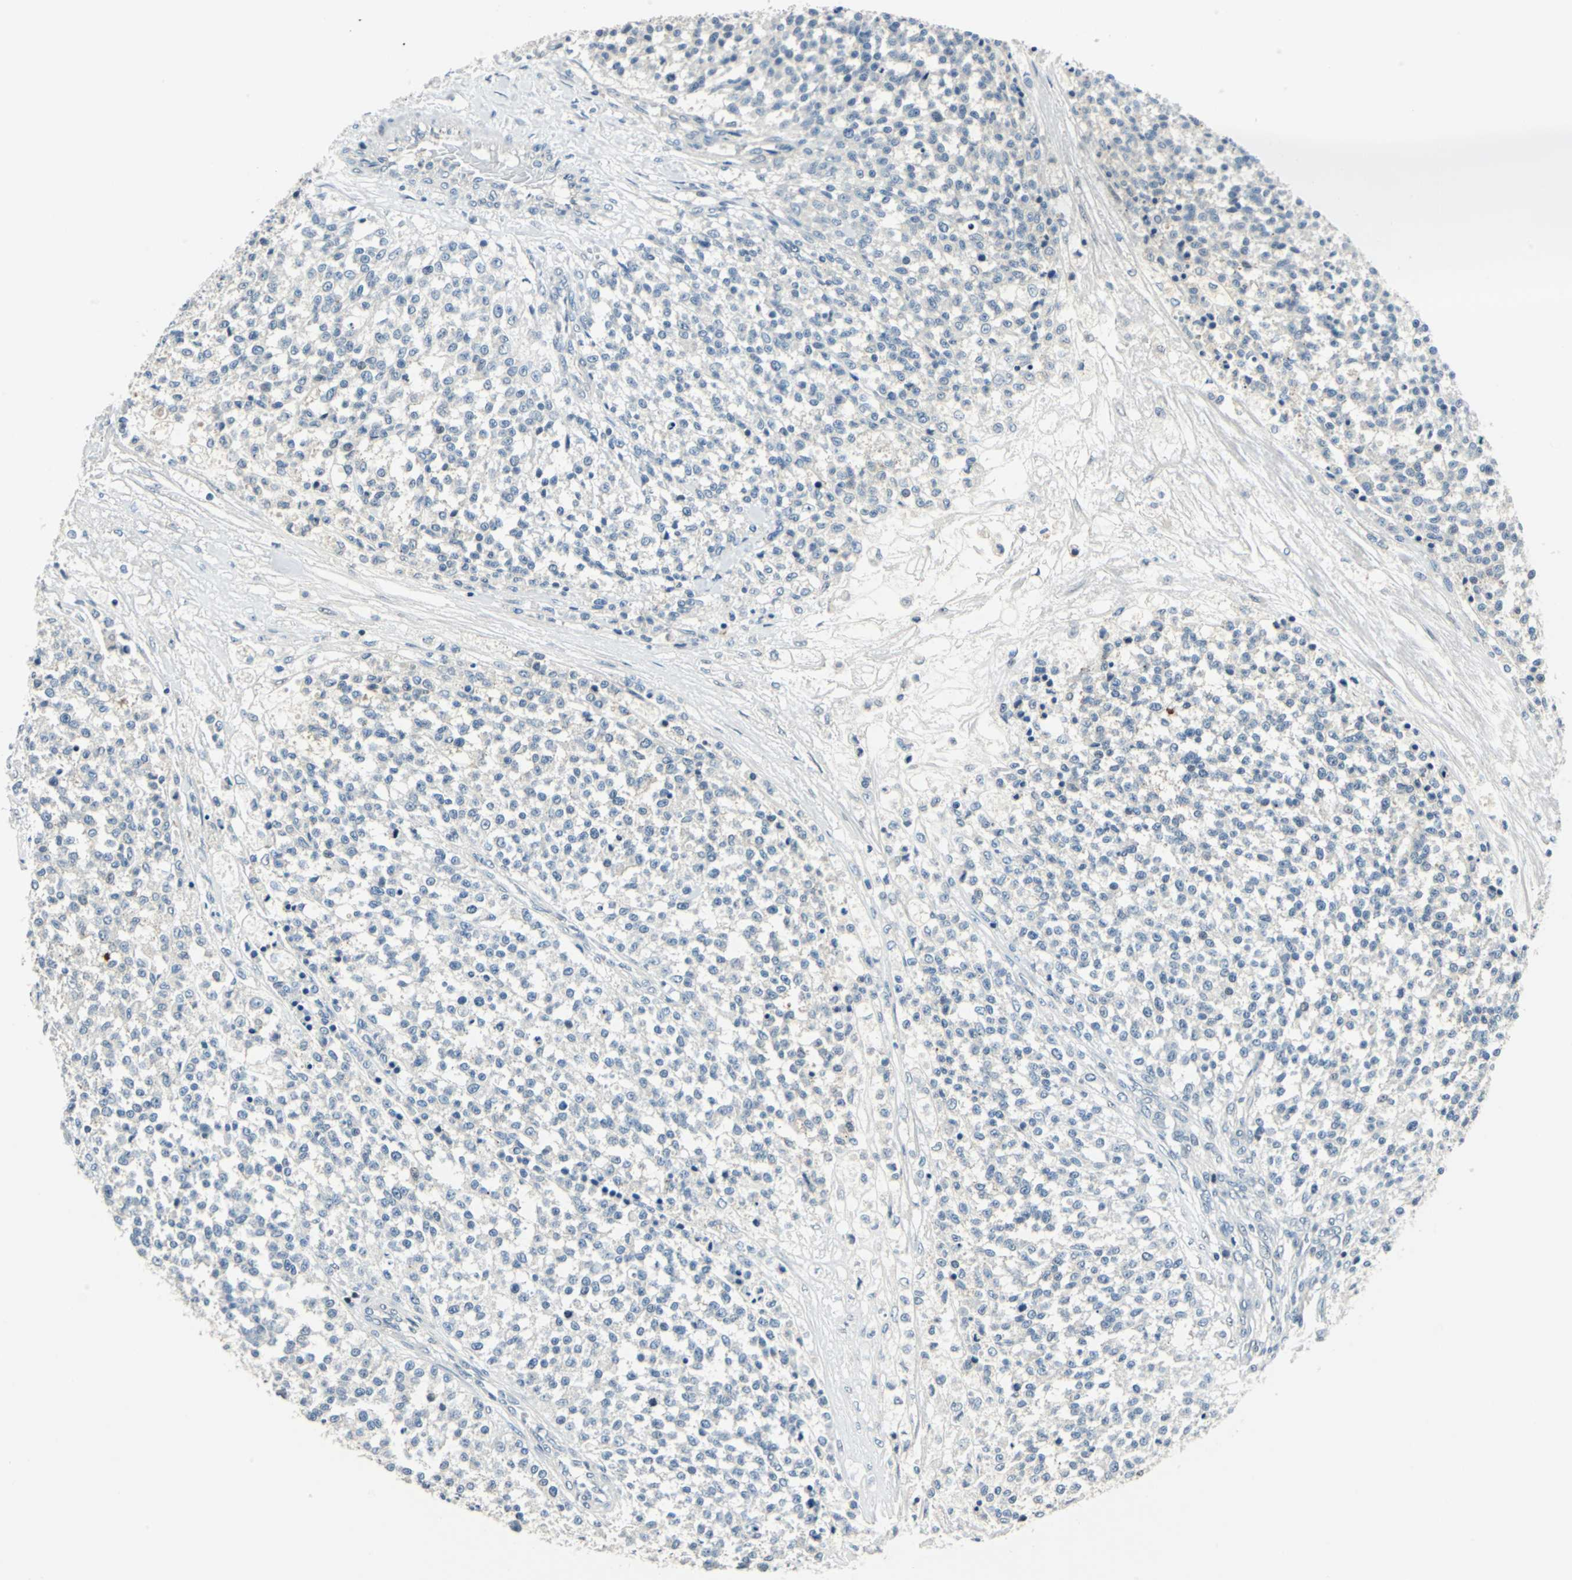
{"staining": {"intensity": "negative", "quantity": "none", "location": "none"}, "tissue": "testis cancer", "cell_type": "Tumor cells", "image_type": "cancer", "snomed": [{"axis": "morphology", "description": "Seminoma, NOS"}, {"axis": "topography", "description": "Testis"}], "caption": "Immunohistochemistry of testis cancer (seminoma) exhibits no positivity in tumor cells.", "gene": "HCFC2", "patient": {"sex": "male", "age": 59}}